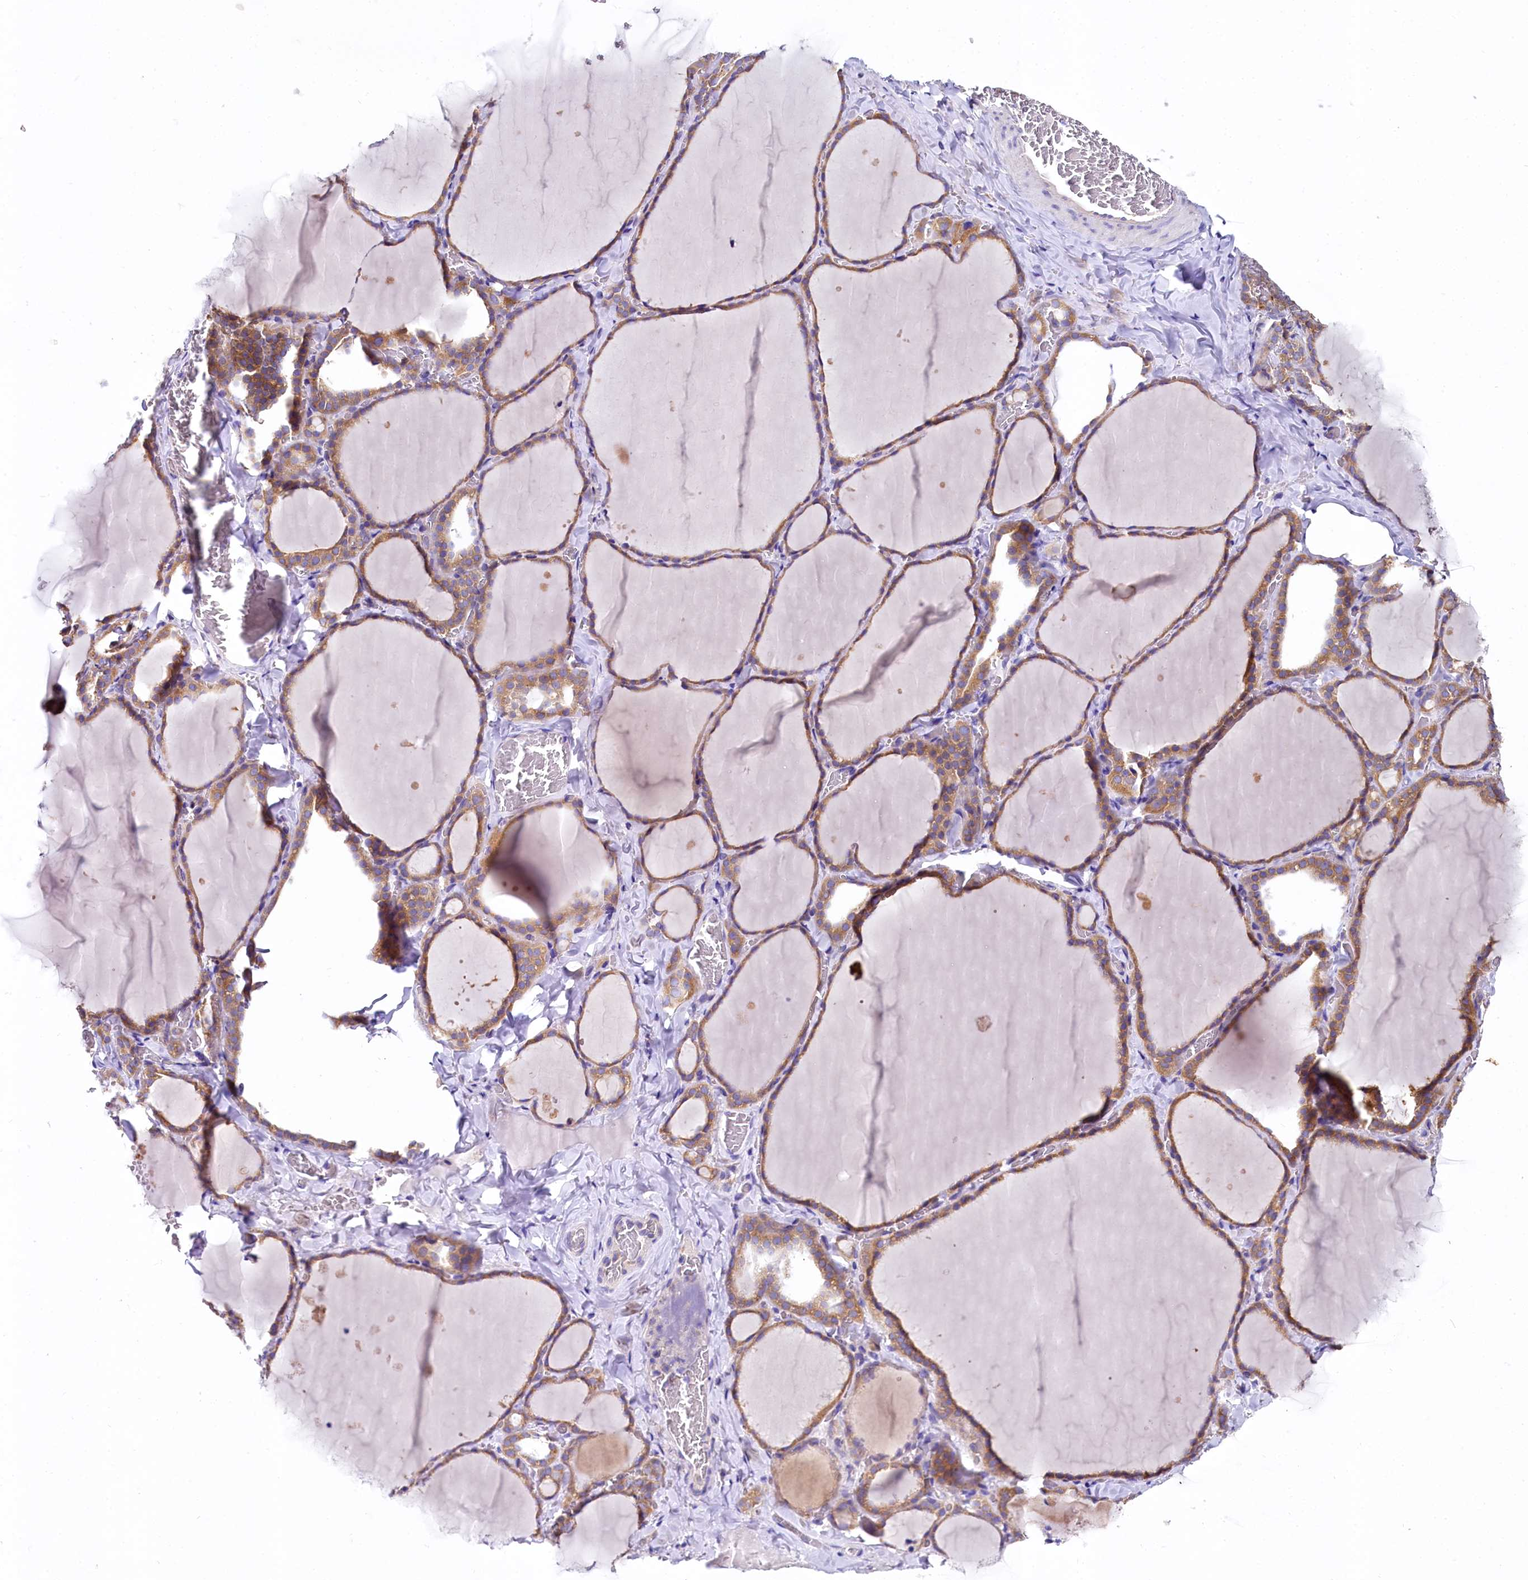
{"staining": {"intensity": "moderate", "quantity": ">75%", "location": "cytoplasmic/membranous"}, "tissue": "thyroid gland", "cell_type": "Glandular cells", "image_type": "normal", "snomed": [{"axis": "morphology", "description": "Normal tissue, NOS"}, {"axis": "topography", "description": "Thyroid gland"}], "caption": "DAB immunohistochemical staining of normal thyroid gland reveals moderate cytoplasmic/membranous protein positivity in about >75% of glandular cells.", "gene": "QARS1", "patient": {"sex": "female", "age": 22}}